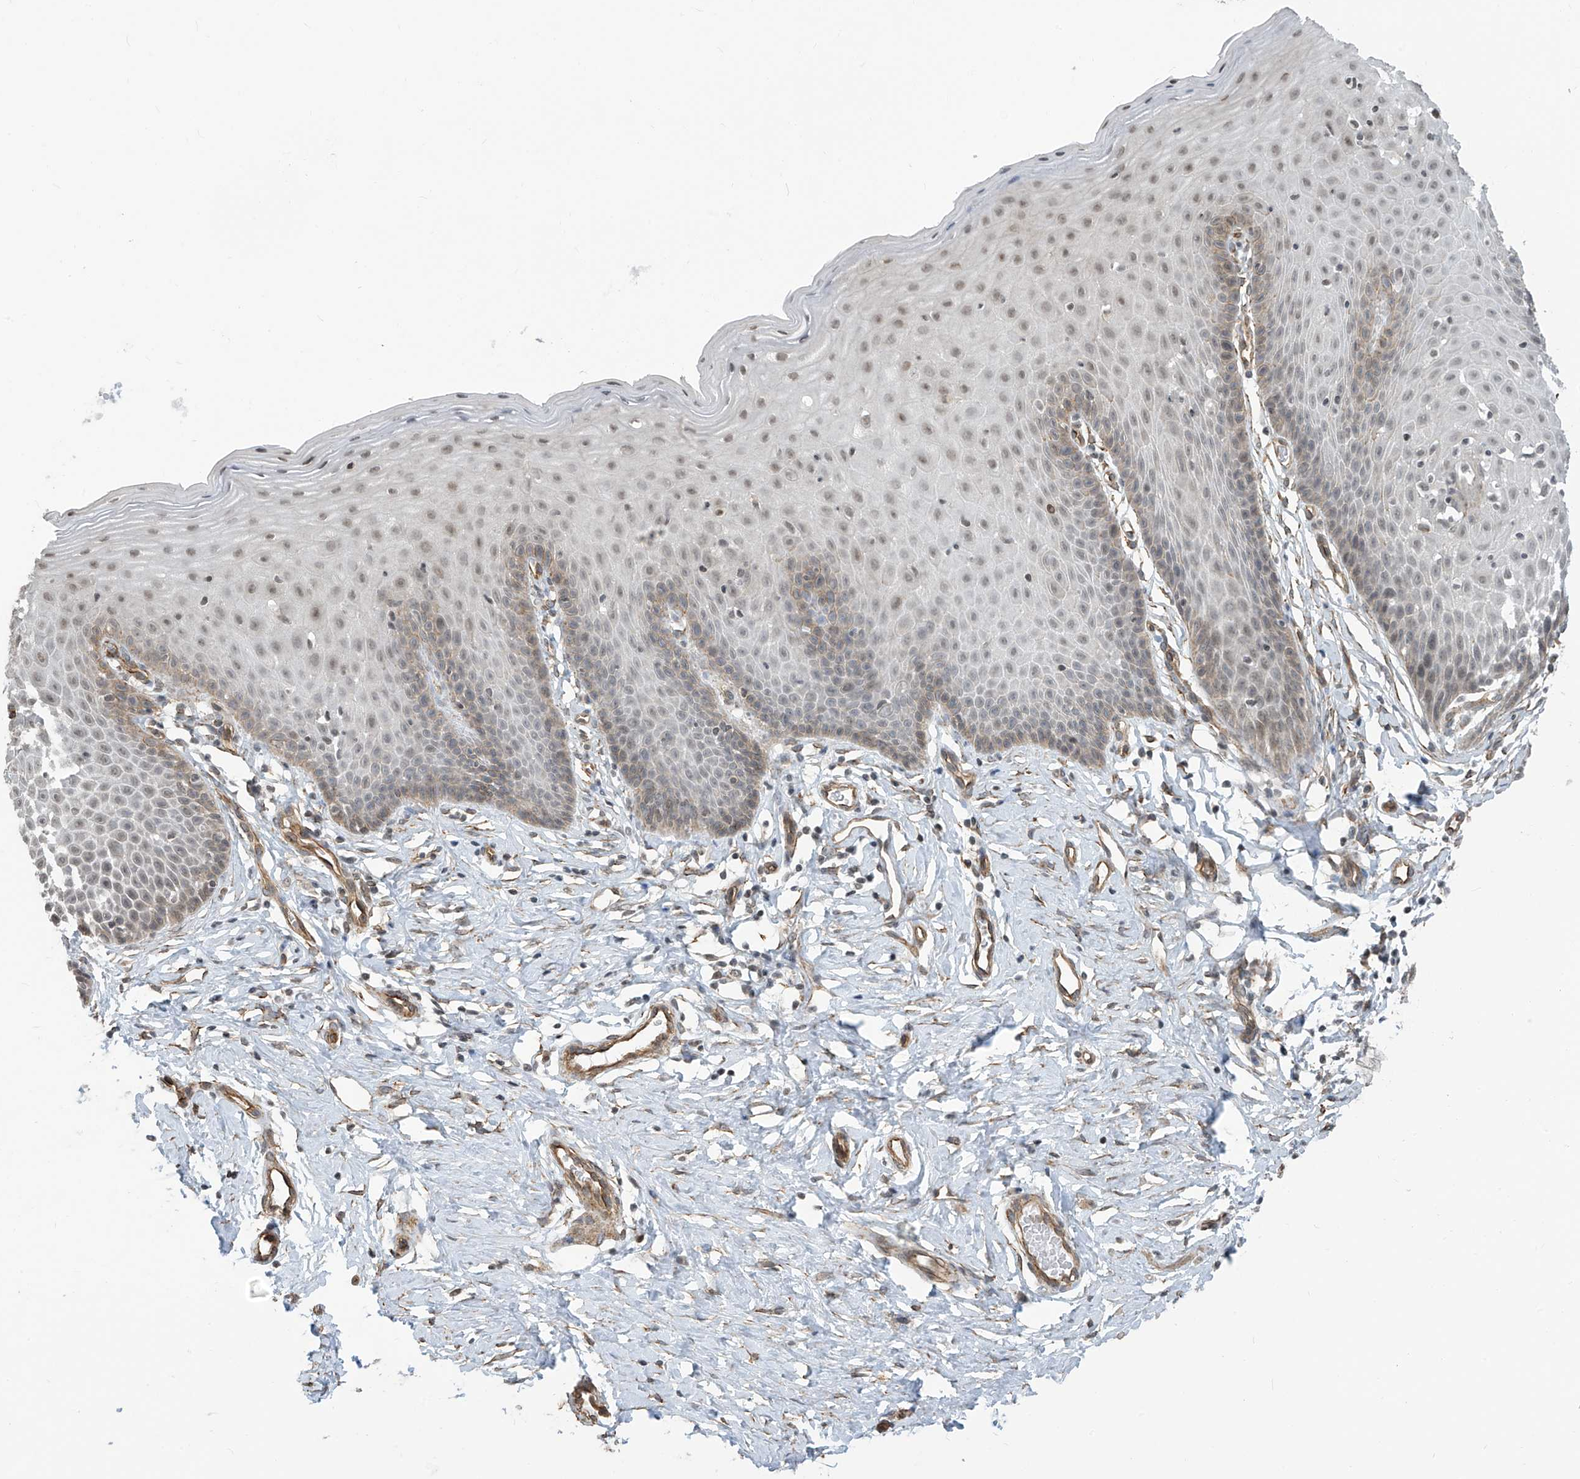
{"staining": {"intensity": "weak", "quantity": "25%-75%", "location": "nuclear"}, "tissue": "cervix", "cell_type": "Squamous epithelial cells", "image_type": "normal", "snomed": [{"axis": "morphology", "description": "Normal tissue, NOS"}, {"axis": "topography", "description": "Cervix"}], "caption": "This image reveals immunohistochemistry staining of normal human cervix, with low weak nuclear staining in about 25%-75% of squamous epithelial cells.", "gene": "METAP1D", "patient": {"sex": "female", "age": 36}}